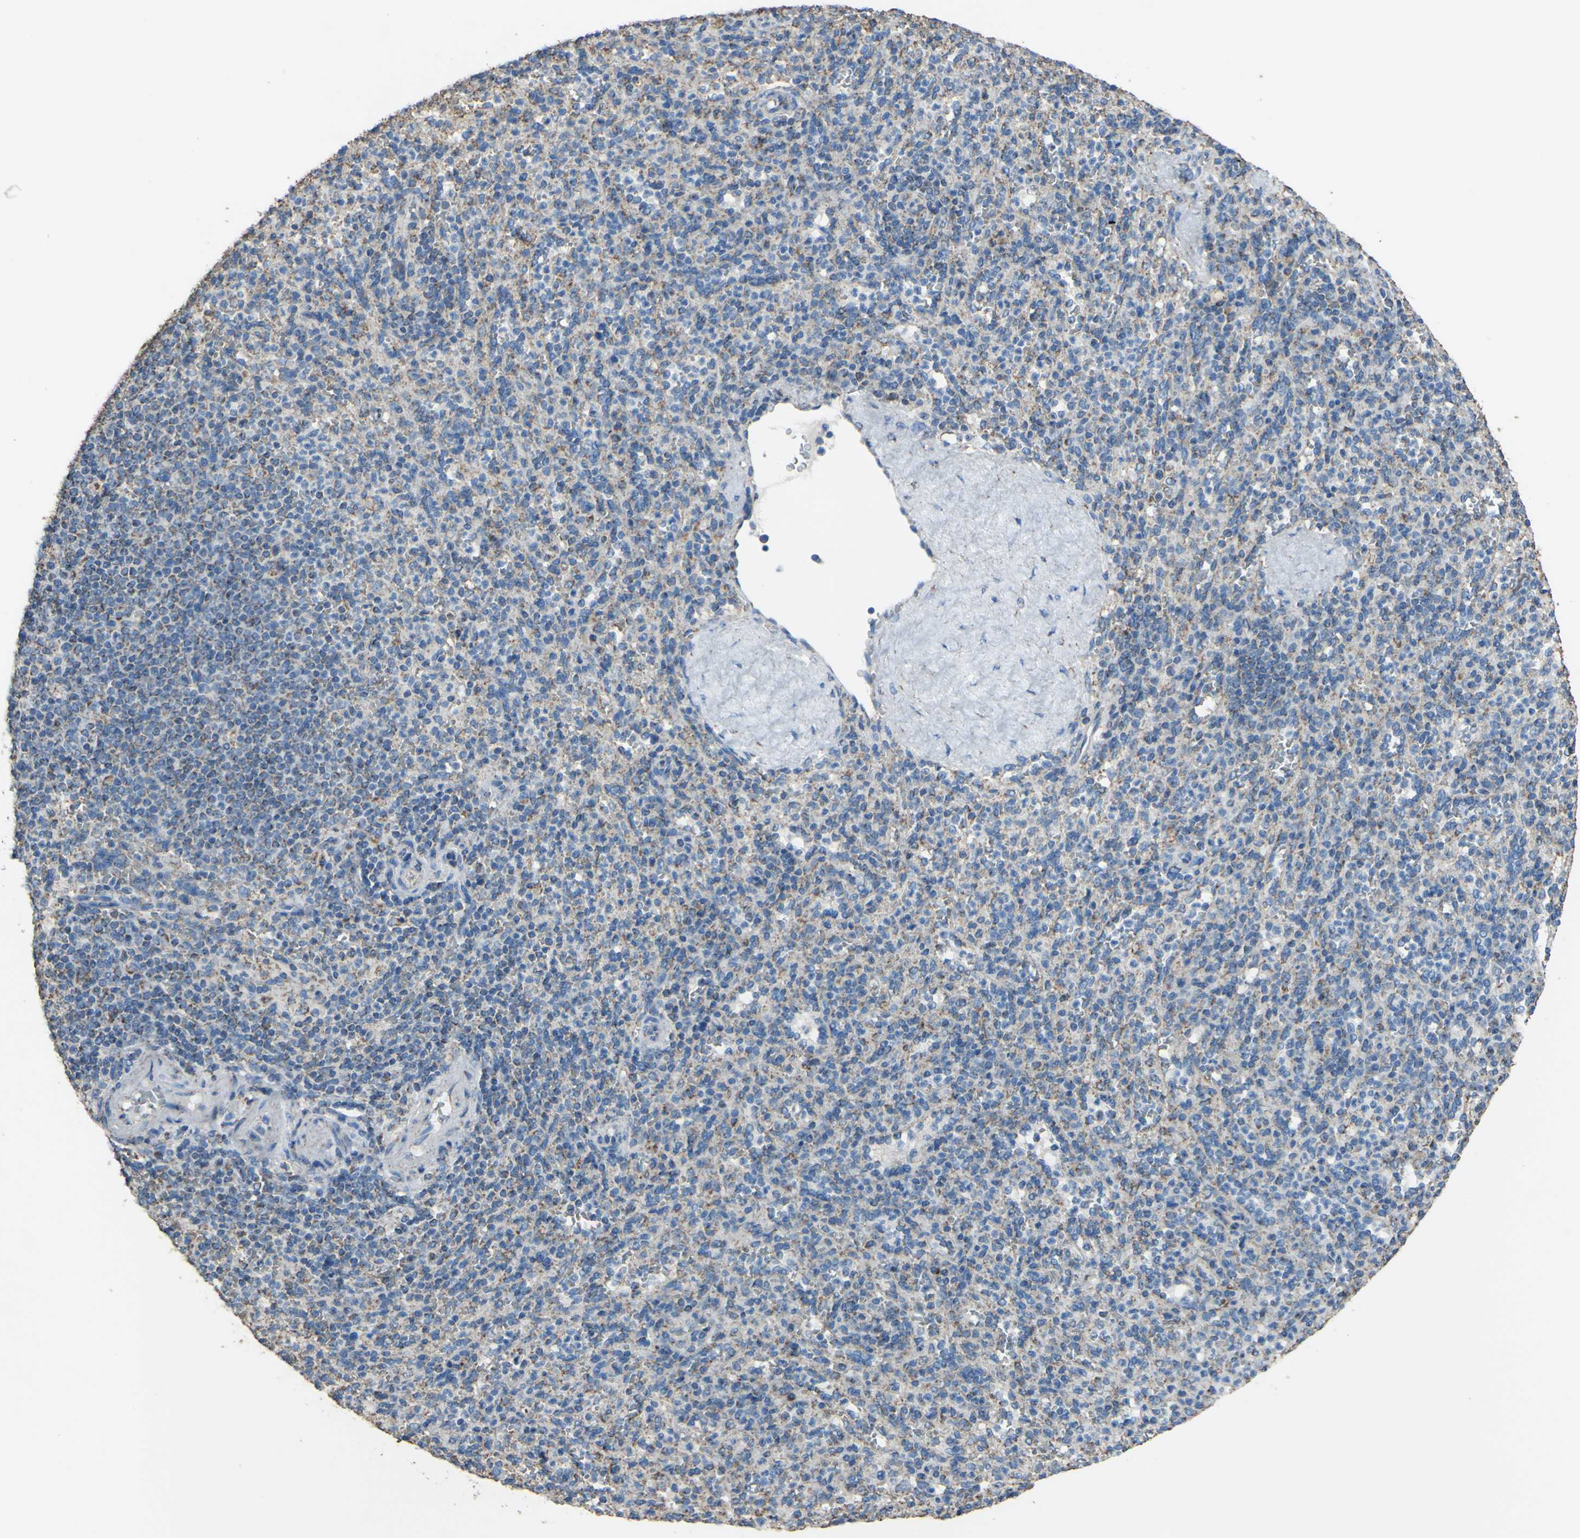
{"staining": {"intensity": "weak", "quantity": "25%-75%", "location": "cytoplasmic/membranous"}, "tissue": "spleen", "cell_type": "Cells in red pulp", "image_type": "normal", "snomed": [{"axis": "morphology", "description": "Normal tissue, NOS"}, {"axis": "topography", "description": "Spleen"}], "caption": "This micrograph displays immunohistochemistry (IHC) staining of normal human spleen, with low weak cytoplasmic/membranous staining in about 25%-75% of cells in red pulp.", "gene": "CMKLR2", "patient": {"sex": "male", "age": 36}}